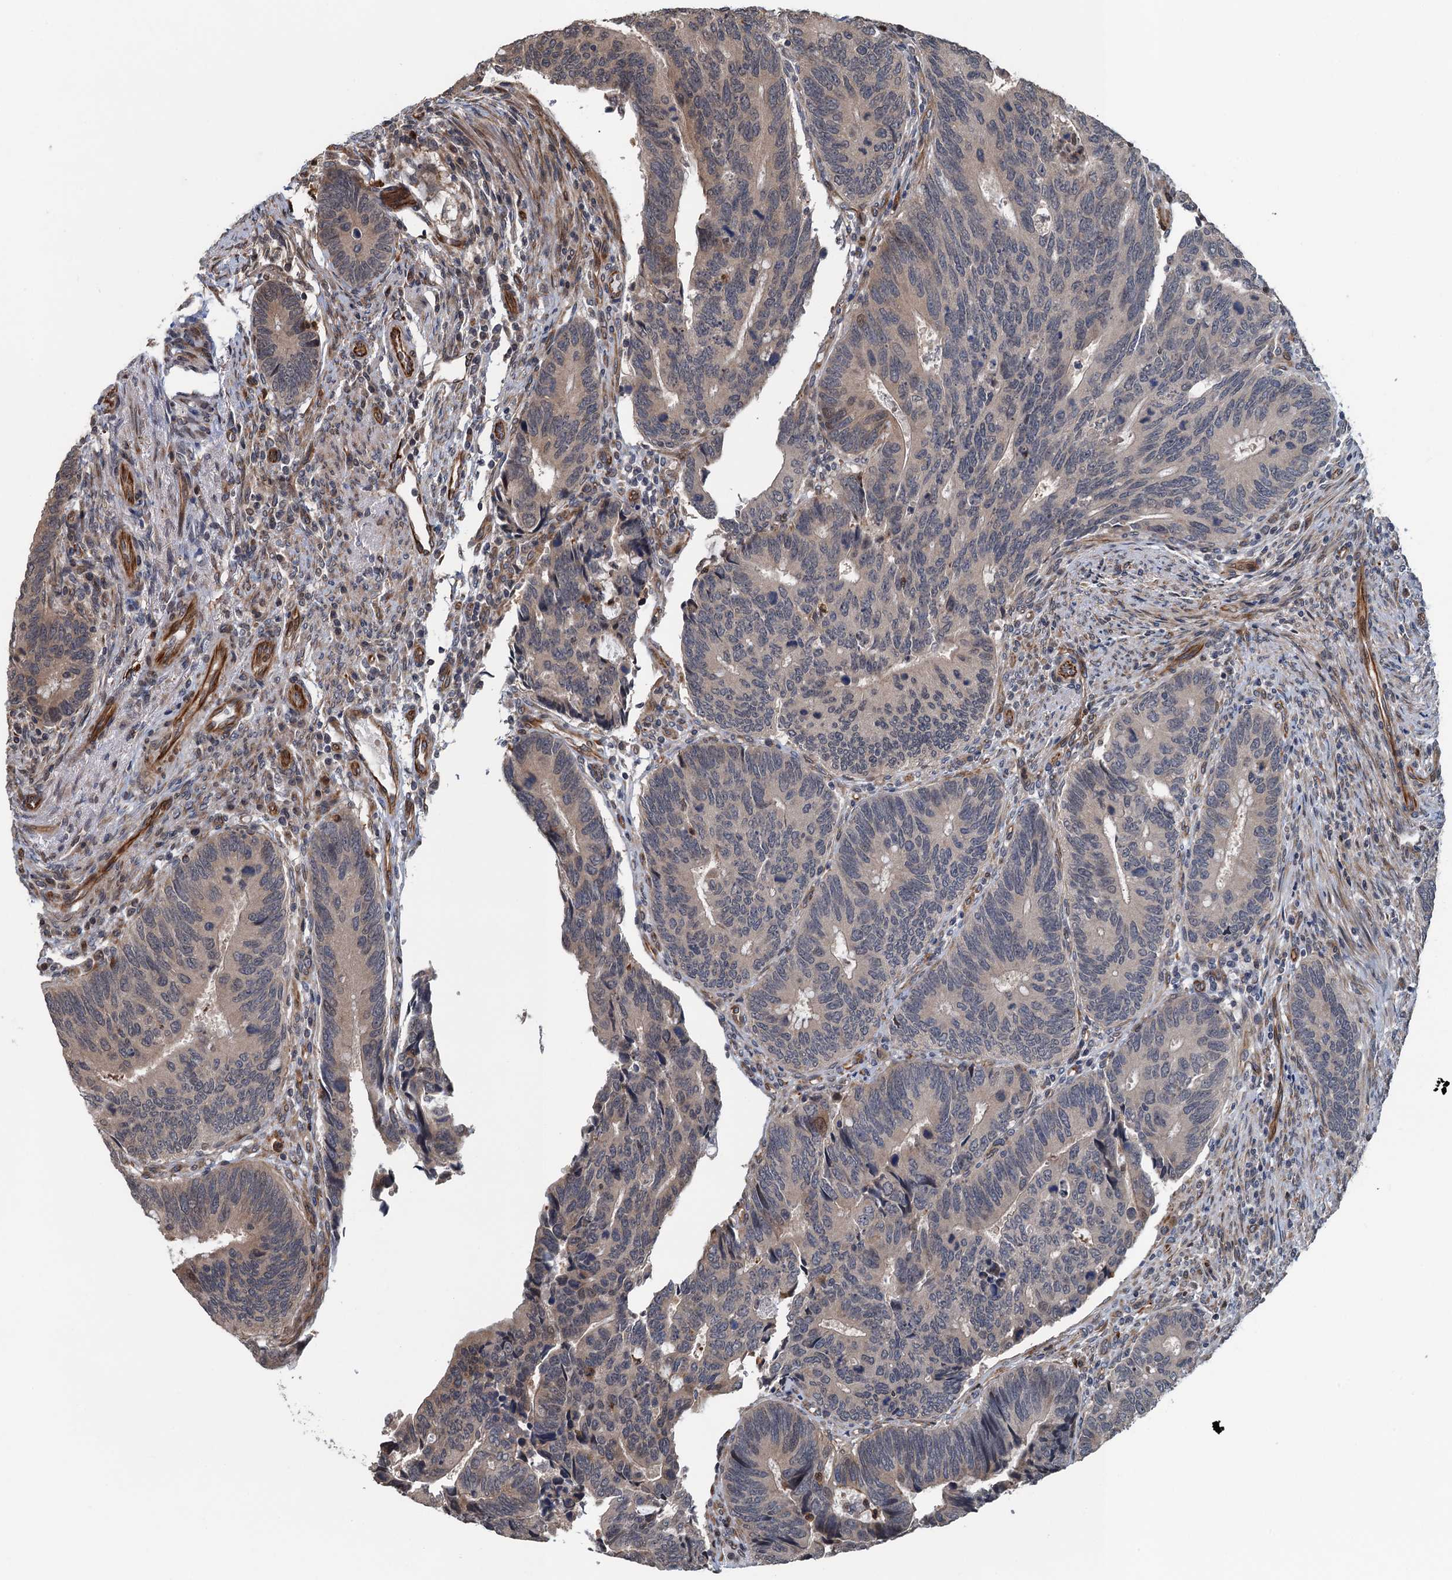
{"staining": {"intensity": "weak", "quantity": "<25%", "location": "cytoplasmic/membranous"}, "tissue": "colorectal cancer", "cell_type": "Tumor cells", "image_type": "cancer", "snomed": [{"axis": "morphology", "description": "Adenocarcinoma, NOS"}, {"axis": "topography", "description": "Colon"}], "caption": "The histopathology image shows no staining of tumor cells in colorectal cancer.", "gene": "WHAMM", "patient": {"sex": "male", "age": 87}}